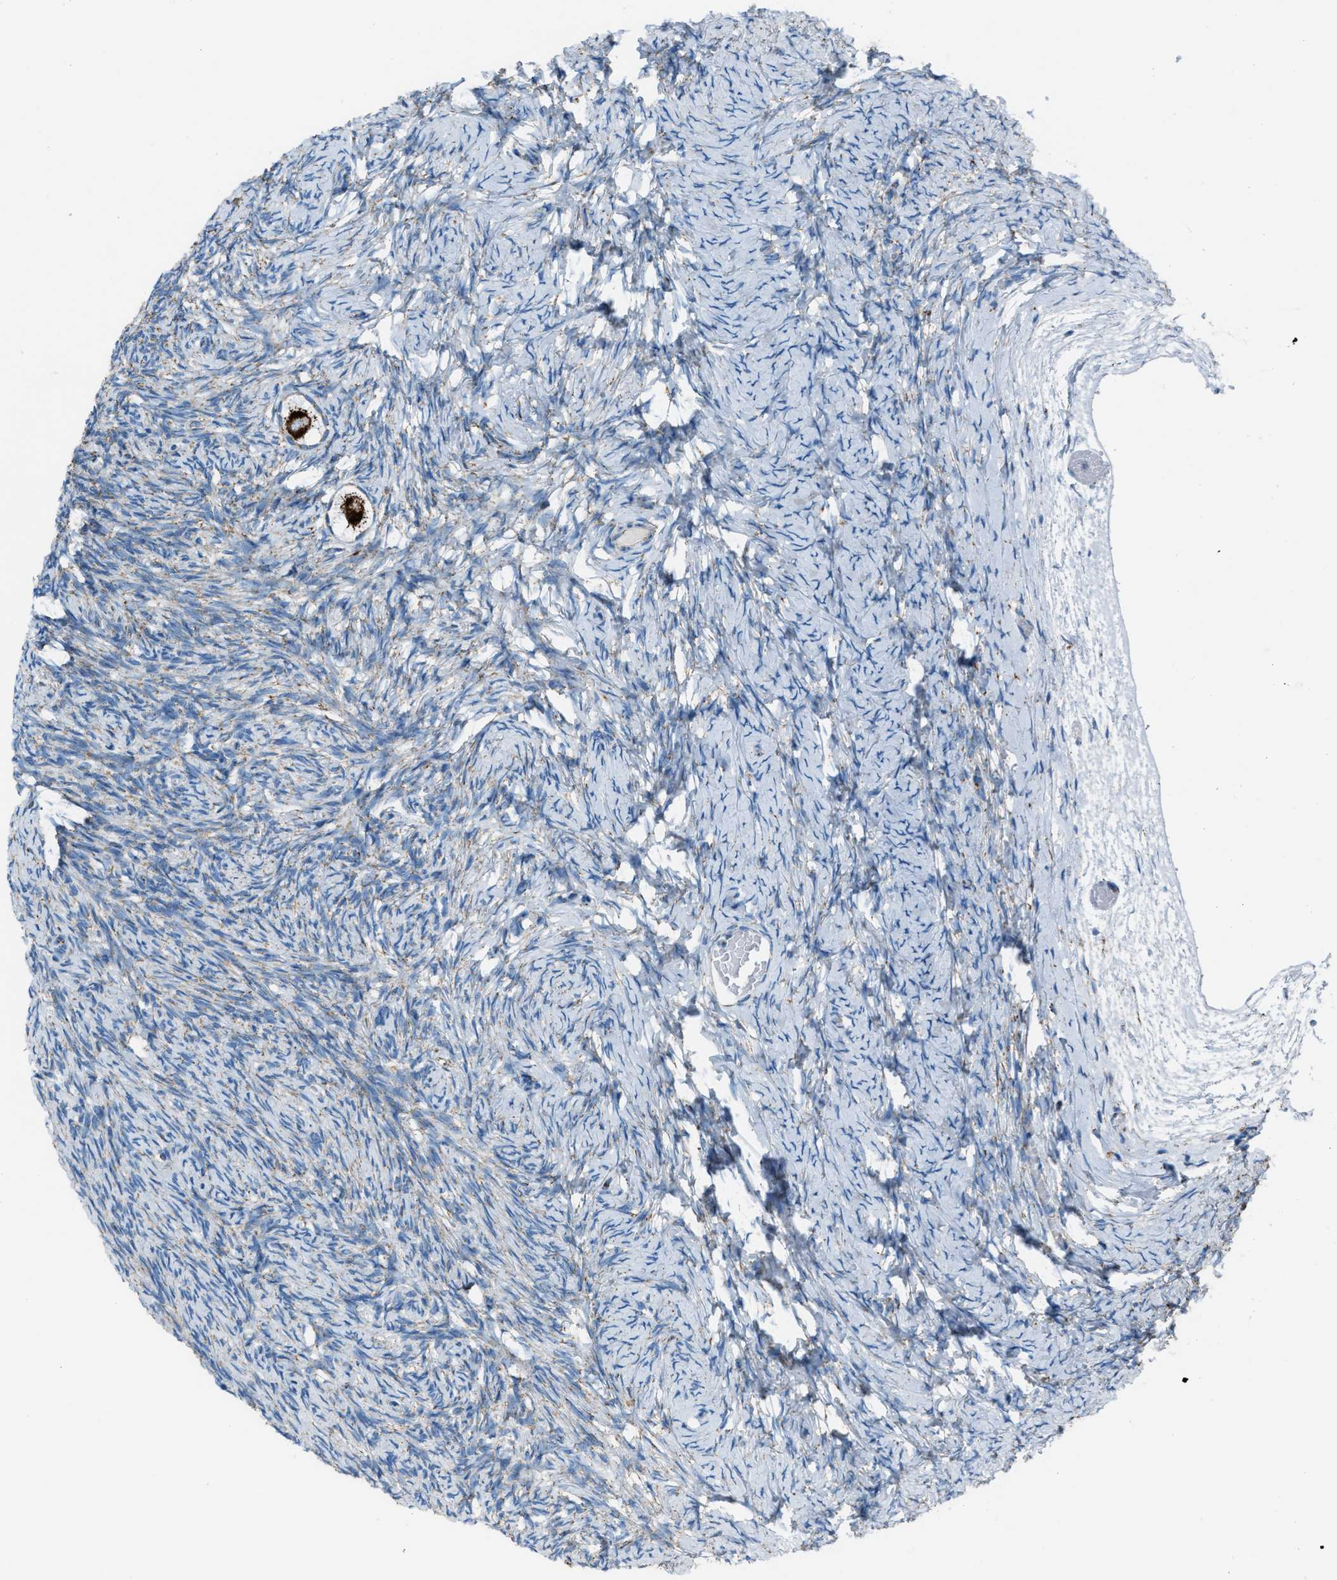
{"staining": {"intensity": "strong", "quantity": ">75%", "location": "cytoplasmic/membranous"}, "tissue": "ovary", "cell_type": "Follicle cells", "image_type": "normal", "snomed": [{"axis": "morphology", "description": "Normal tissue, NOS"}, {"axis": "topography", "description": "Ovary"}], "caption": "Approximately >75% of follicle cells in benign human ovary display strong cytoplasmic/membranous protein positivity as visualized by brown immunohistochemical staining.", "gene": "MDH2", "patient": {"sex": "female", "age": 27}}